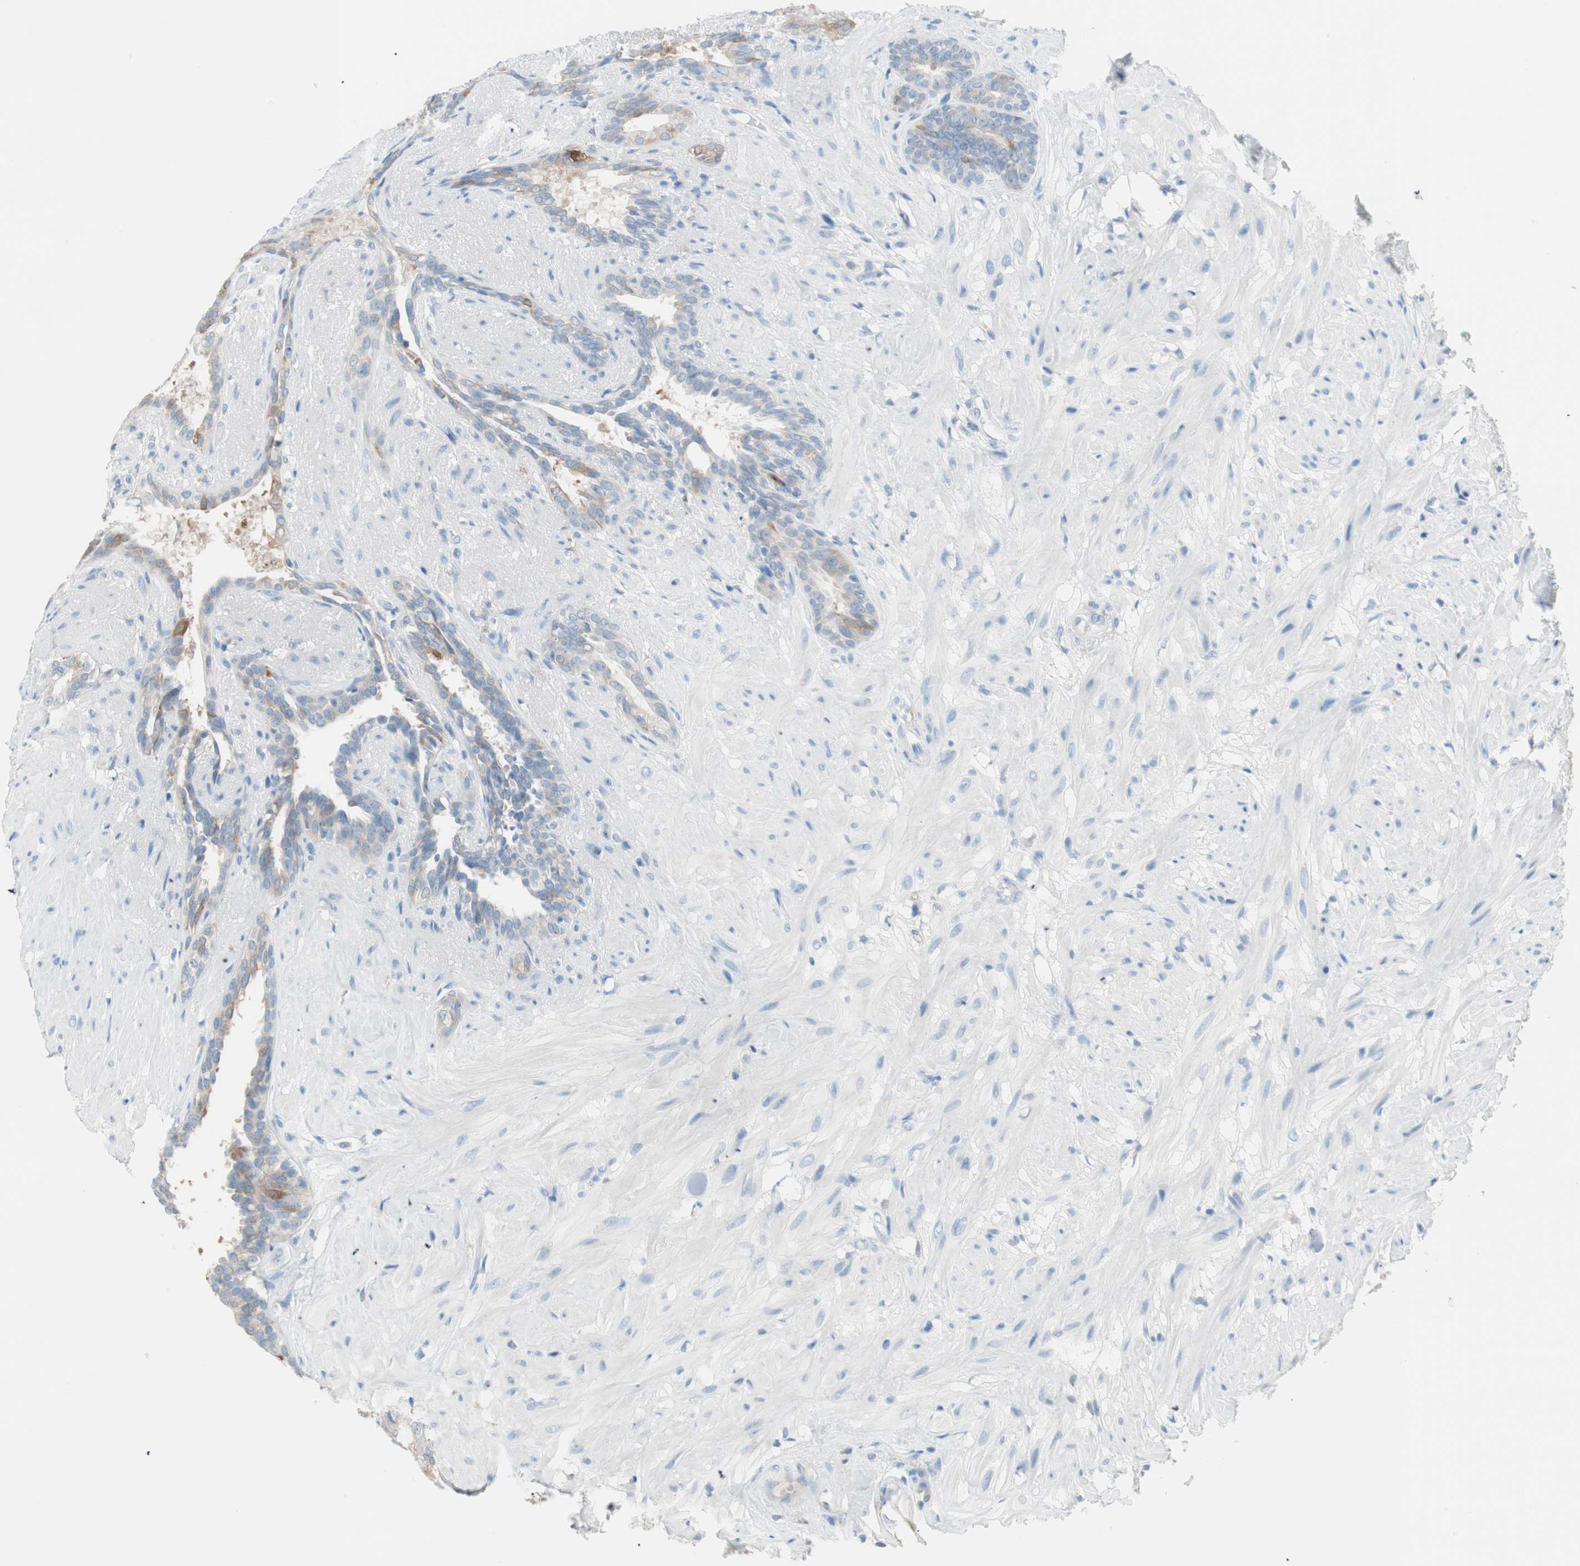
{"staining": {"intensity": "weak", "quantity": "25%-75%", "location": "cytoplasmic/membranous"}, "tissue": "seminal vesicle", "cell_type": "Glandular cells", "image_type": "normal", "snomed": [{"axis": "morphology", "description": "Normal tissue, NOS"}, {"axis": "topography", "description": "Seminal veicle"}], "caption": "Immunohistochemical staining of benign human seminal vesicle demonstrates low levels of weak cytoplasmic/membranous expression in approximately 25%-75% of glandular cells.", "gene": "GLUL", "patient": {"sex": "male", "age": 61}}